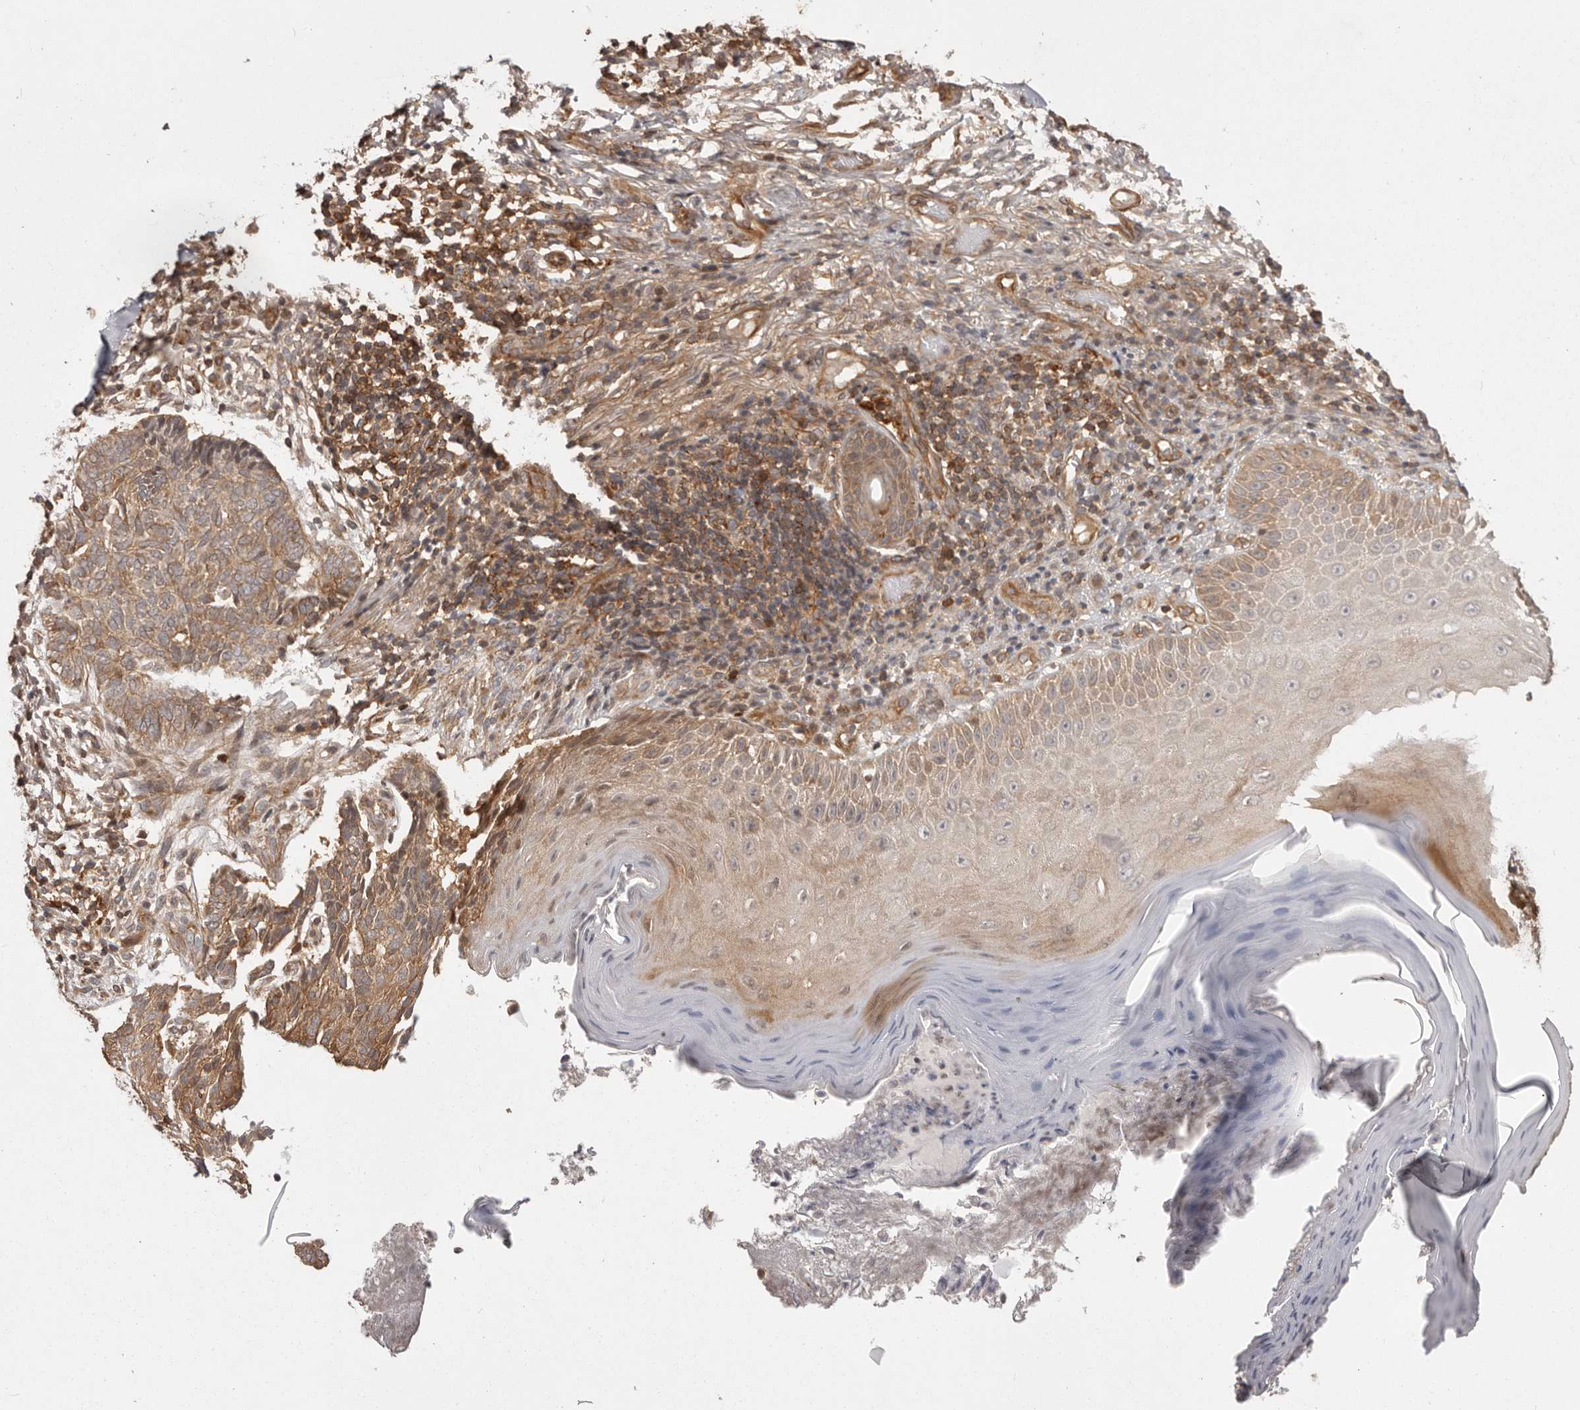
{"staining": {"intensity": "moderate", "quantity": ">75%", "location": "cytoplasmic/membranous"}, "tissue": "skin cancer", "cell_type": "Tumor cells", "image_type": "cancer", "snomed": [{"axis": "morphology", "description": "Normal tissue, NOS"}, {"axis": "morphology", "description": "Basal cell carcinoma"}, {"axis": "topography", "description": "Skin"}], "caption": "IHC of human basal cell carcinoma (skin) exhibits medium levels of moderate cytoplasmic/membranous expression in approximately >75% of tumor cells.", "gene": "NFKBIA", "patient": {"sex": "male", "age": 50}}